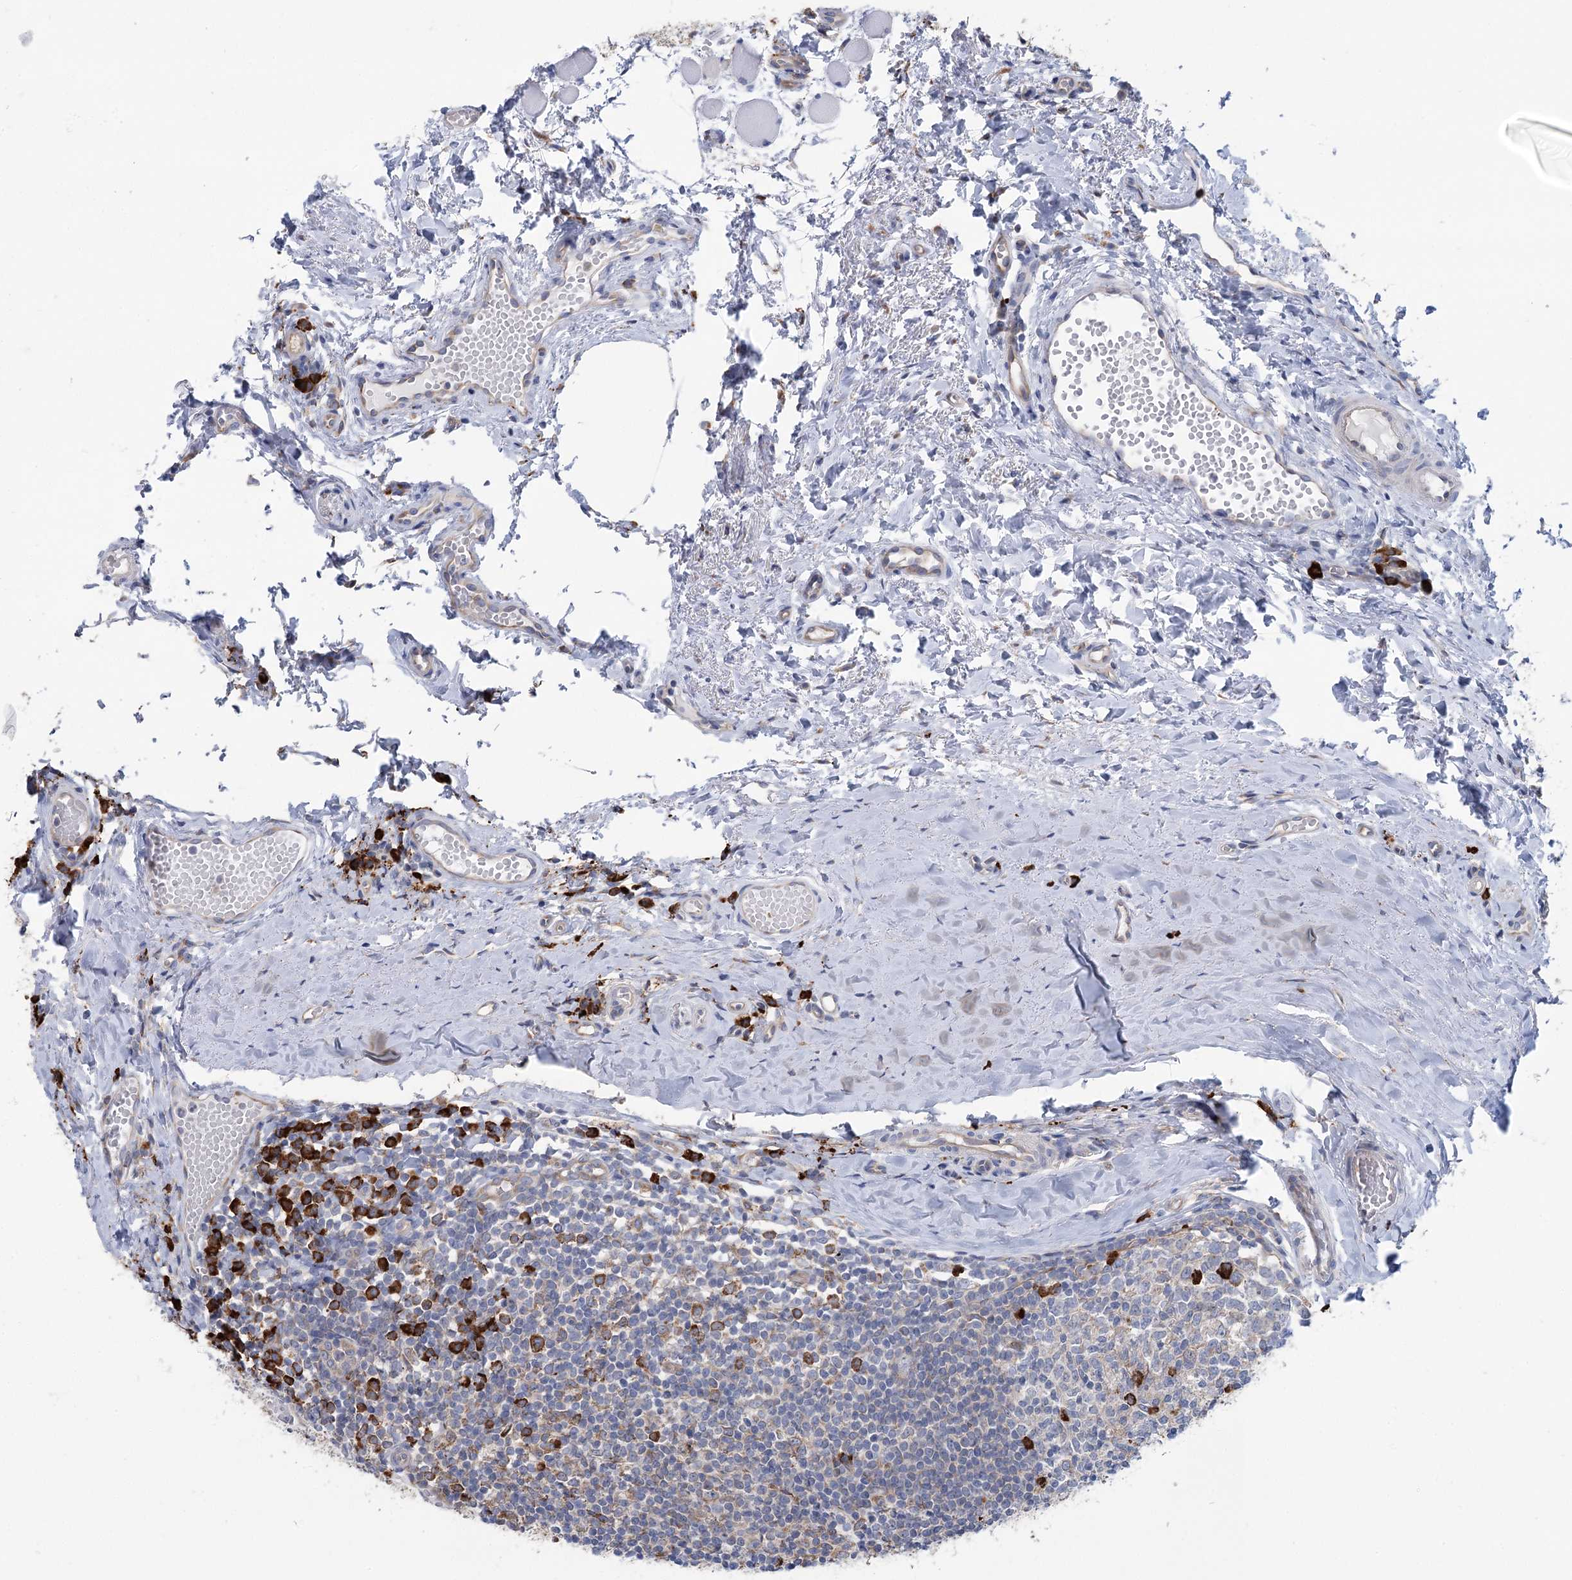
{"staining": {"intensity": "strong", "quantity": "<25%", "location": "cytoplasmic/membranous"}, "tissue": "tonsil", "cell_type": "Germinal center cells", "image_type": "normal", "snomed": [{"axis": "morphology", "description": "Normal tissue, NOS"}, {"axis": "topography", "description": "Tonsil"}], "caption": "A high-resolution image shows IHC staining of benign tonsil, which reveals strong cytoplasmic/membranous positivity in about <25% of germinal center cells. The staining was performed using DAB (3,3'-diaminobenzidine) to visualize the protein expression in brown, while the nuclei were stained in blue with hematoxylin (Magnification: 20x).", "gene": "METTL24", "patient": {"sex": "female", "age": 19}}